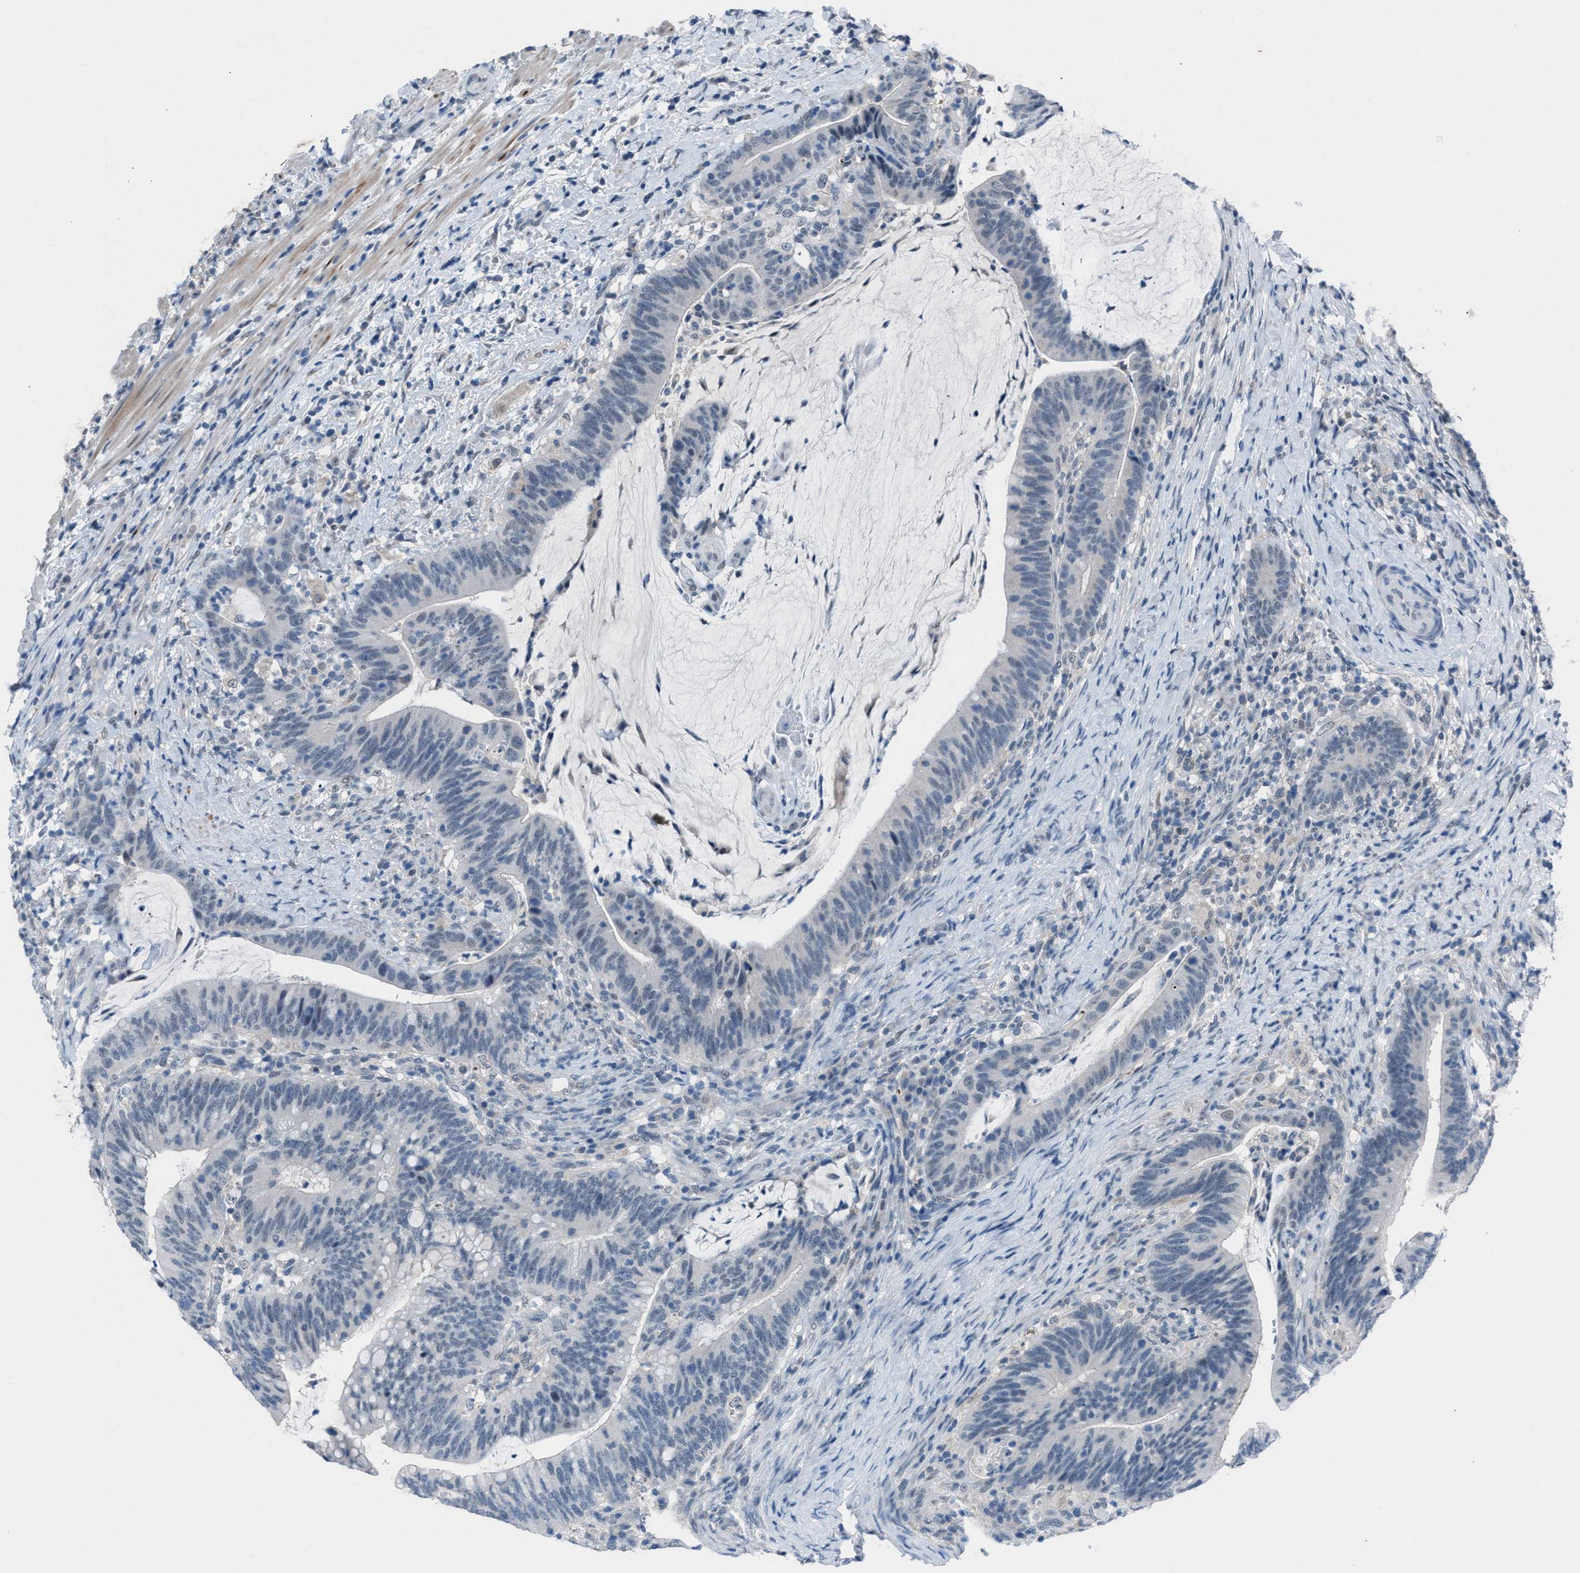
{"staining": {"intensity": "negative", "quantity": "none", "location": "none"}, "tissue": "colorectal cancer", "cell_type": "Tumor cells", "image_type": "cancer", "snomed": [{"axis": "morphology", "description": "Adenocarcinoma, NOS"}, {"axis": "topography", "description": "Colon"}], "caption": "This is an immunohistochemistry (IHC) micrograph of human colorectal adenocarcinoma. There is no staining in tumor cells.", "gene": "ANAPC11", "patient": {"sex": "female", "age": 66}}